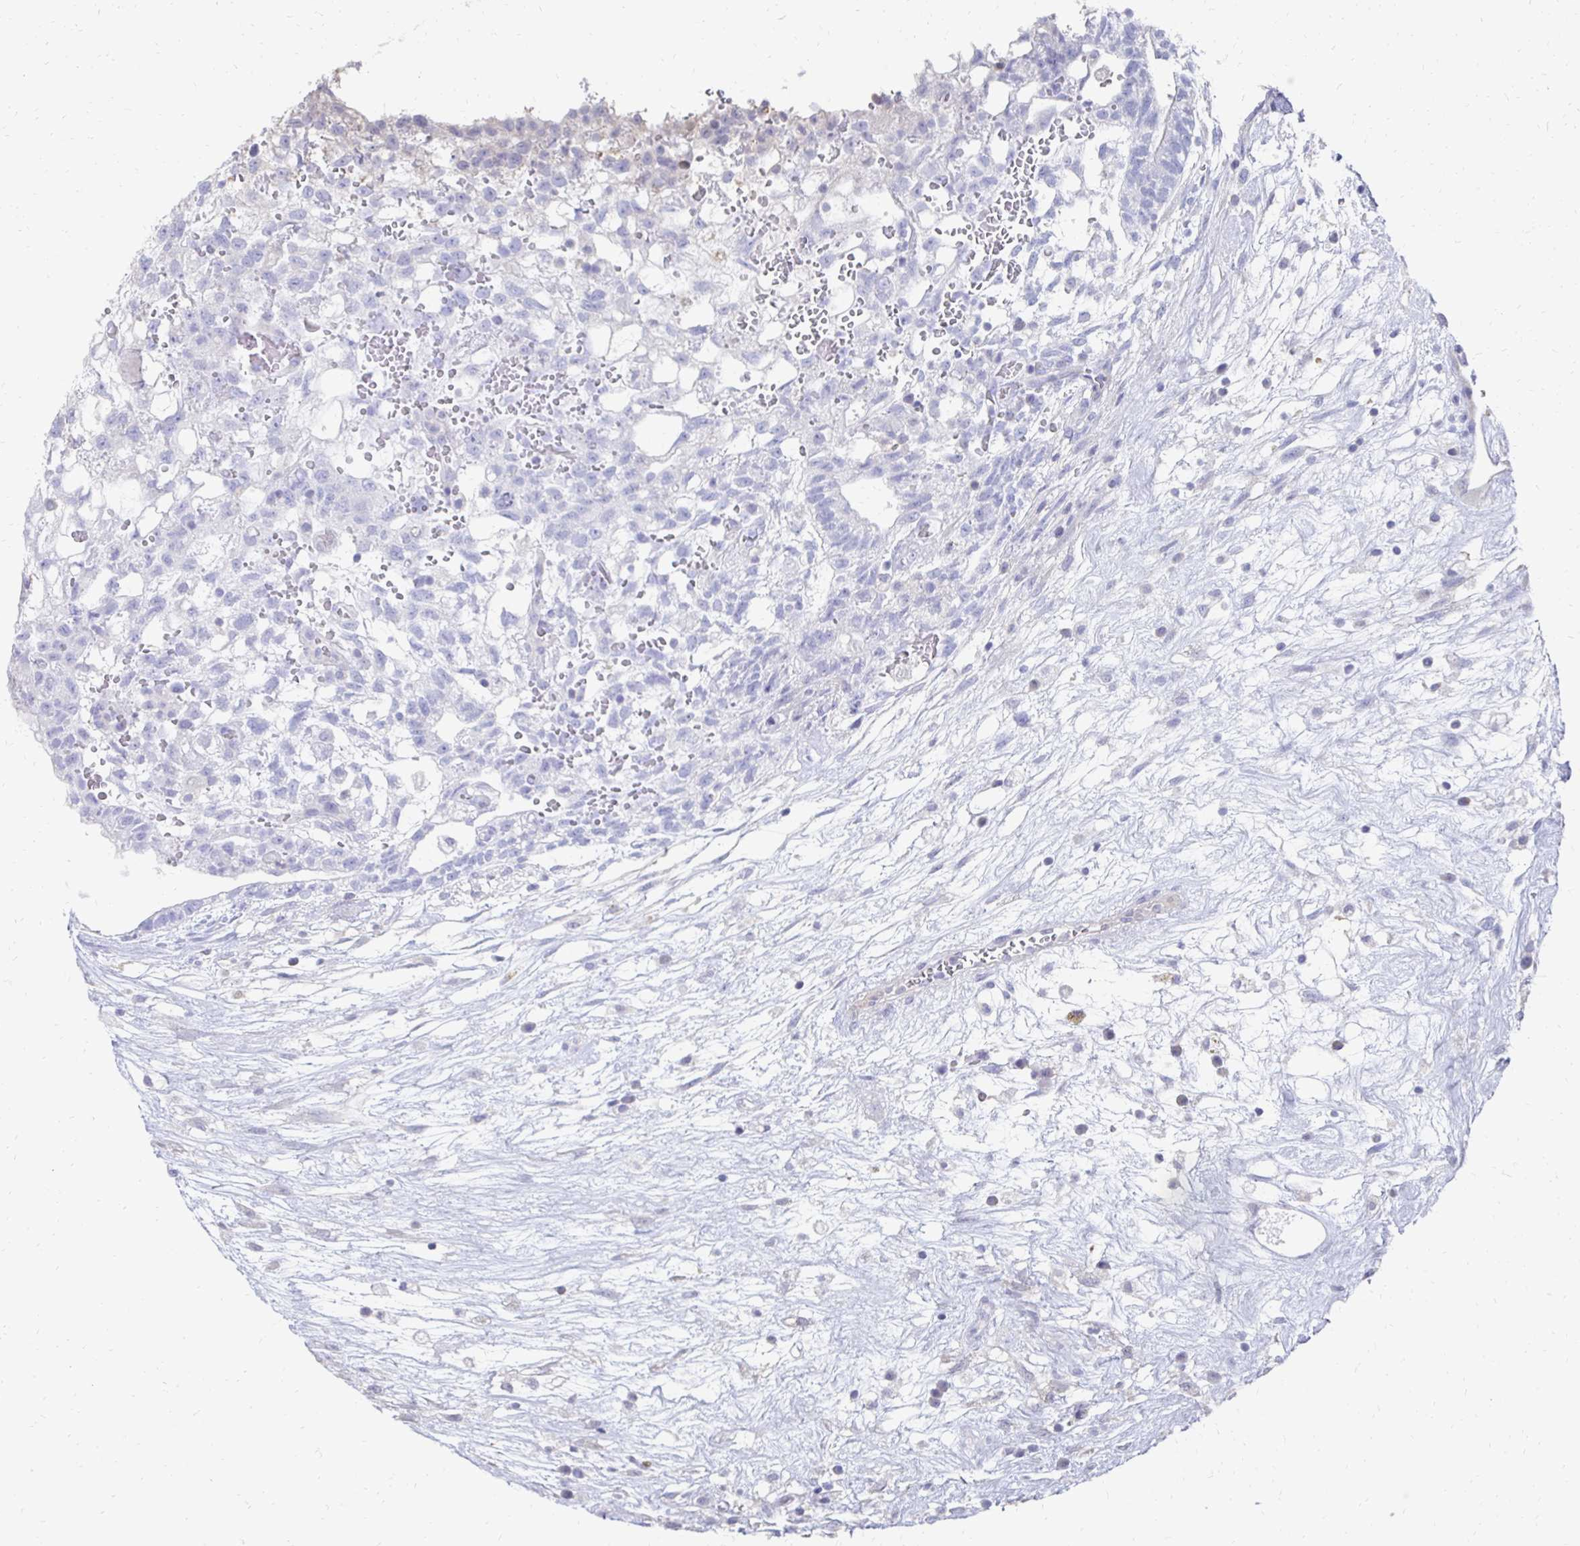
{"staining": {"intensity": "negative", "quantity": "none", "location": "none"}, "tissue": "testis cancer", "cell_type": "Tumor cells", "image_type": "cancer", "snomed": [{"axis": "morphology", "description": "Normal tissue, NOS"}, {"axis": "morphology", "description": "Carcinoma, Embryonal, NOS"}, {"axis": "topography", "description": "Testis"}], "caption": "Testis cancer stained for a protein using immunohistochemistry displays no positivity tumor cells.", "gene": "SYCP3", "patient": {"sex": "male", "age": 32}}